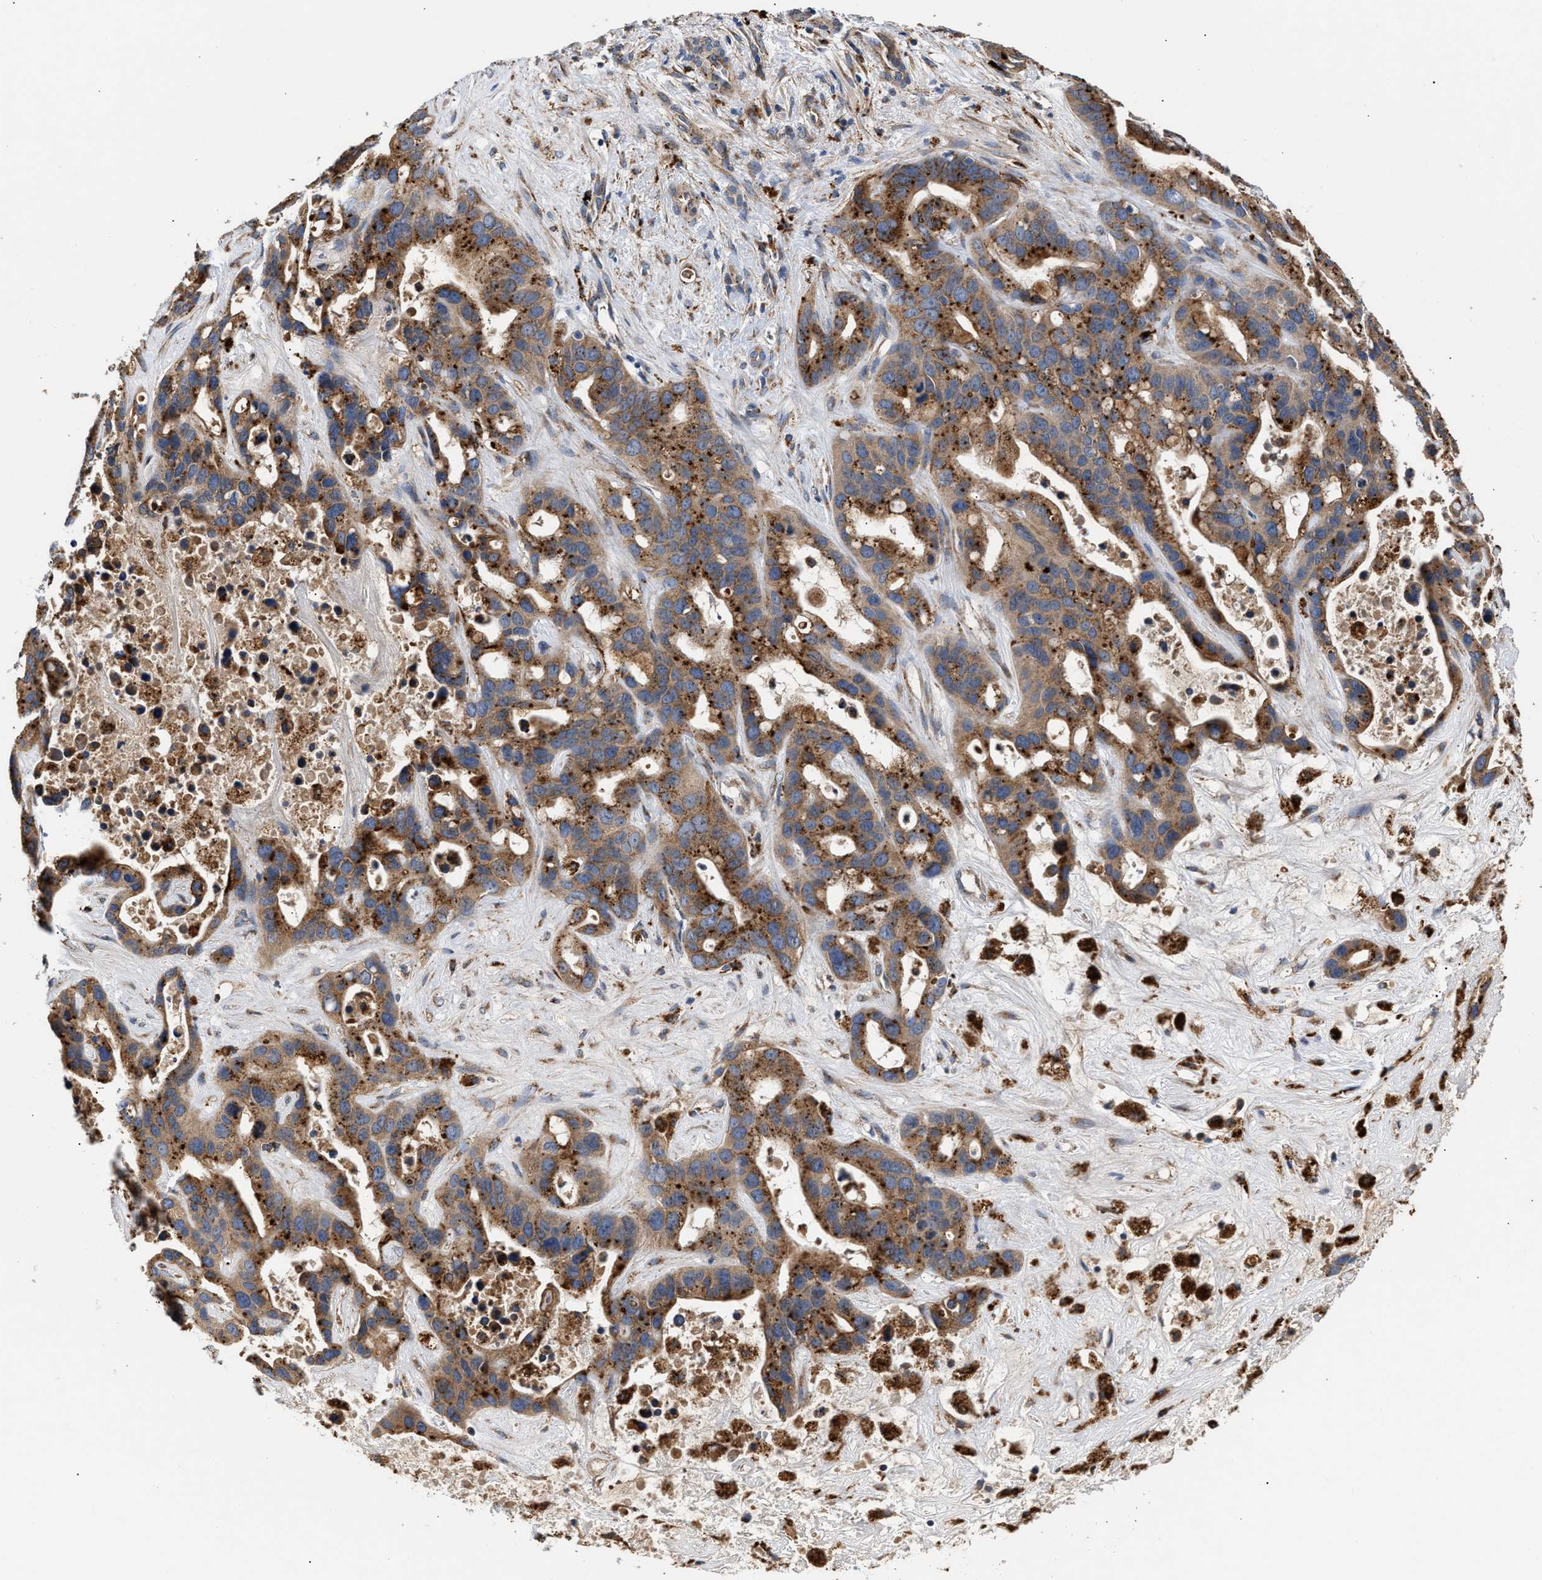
{"staining": {"intensity": "strong", "quantity": ">75%", "location": "cytoplasmic/membranous"}, "tissue": "liver cancer", "cell_type": "Tumor cells", "image_type": "cancer", "snomed": [{"axis": "morphology", "description": "Cholangiocarcinoma"}, {"axis": "topography", "description": "Liver"}], "caption": "IHC micrograph of neoplastic tissue: human liver cancer stained using immunohistochemistry shows high levels of strong protein expression localized specifically in the cytoplasmic/membranous of tumor cells, appearing as a cytoplasmic/membranous brown color.", "gene": "CCDC146", "patient": {"sex": "female", "age": 65}}